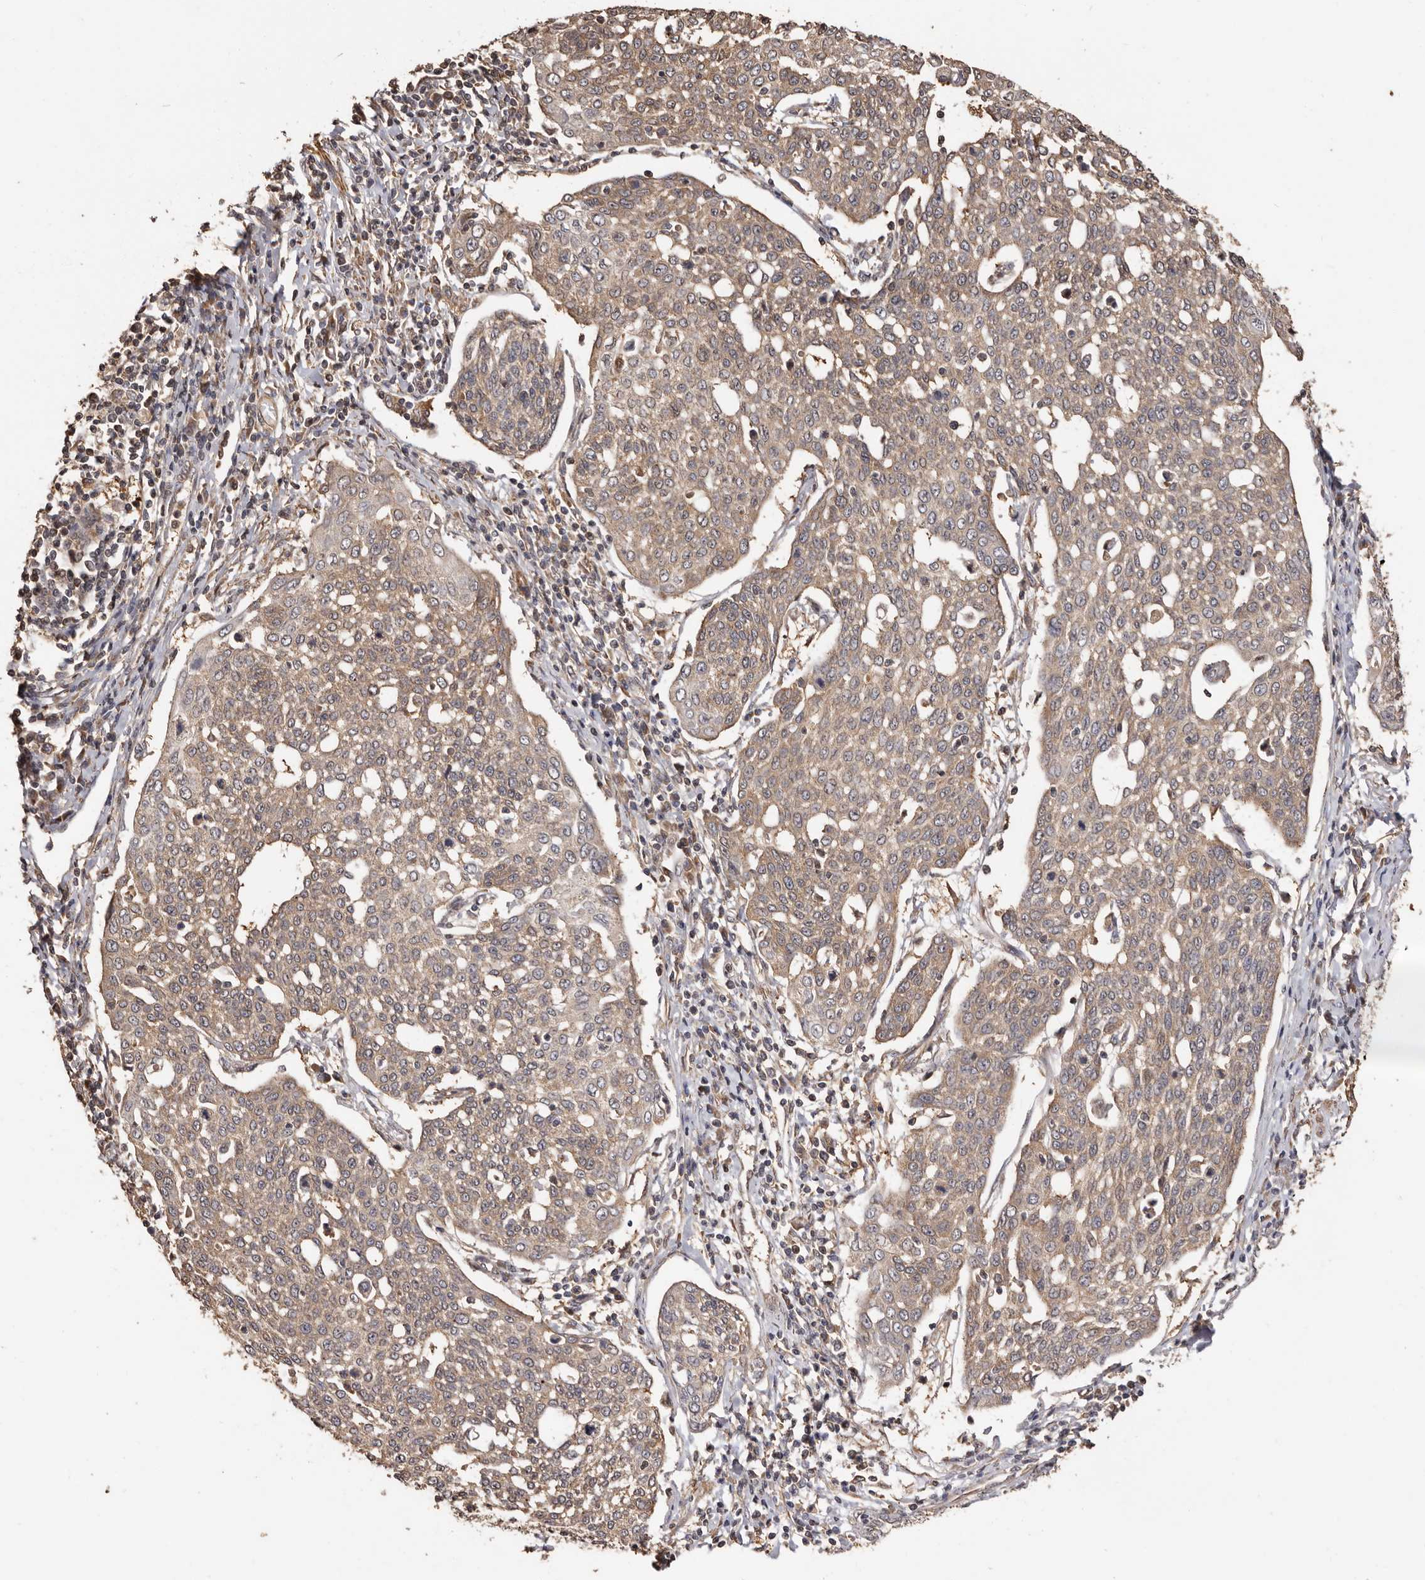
{"staining": {"intensity": "moderate", "quantity": ">75%", "location": "cytoplasmic/membranous"}, "tissue": "cervical cancer", "cell_type": "Tumor cells", "image_type": "cancer", "snomed": [{"axis": "morphology", "description": "Squamous cell carcinoma, NOS"}, {"axis": "topography", "description": "Cervix"}], "caption": "A micrograph of human cervical squamous cell carcinoma stained for a protein shows moderate cytoplasmic/membranous brown staining in tumor cells.", "gene": "COQ8B", "patient": {"sex": "female", "age": 34}}